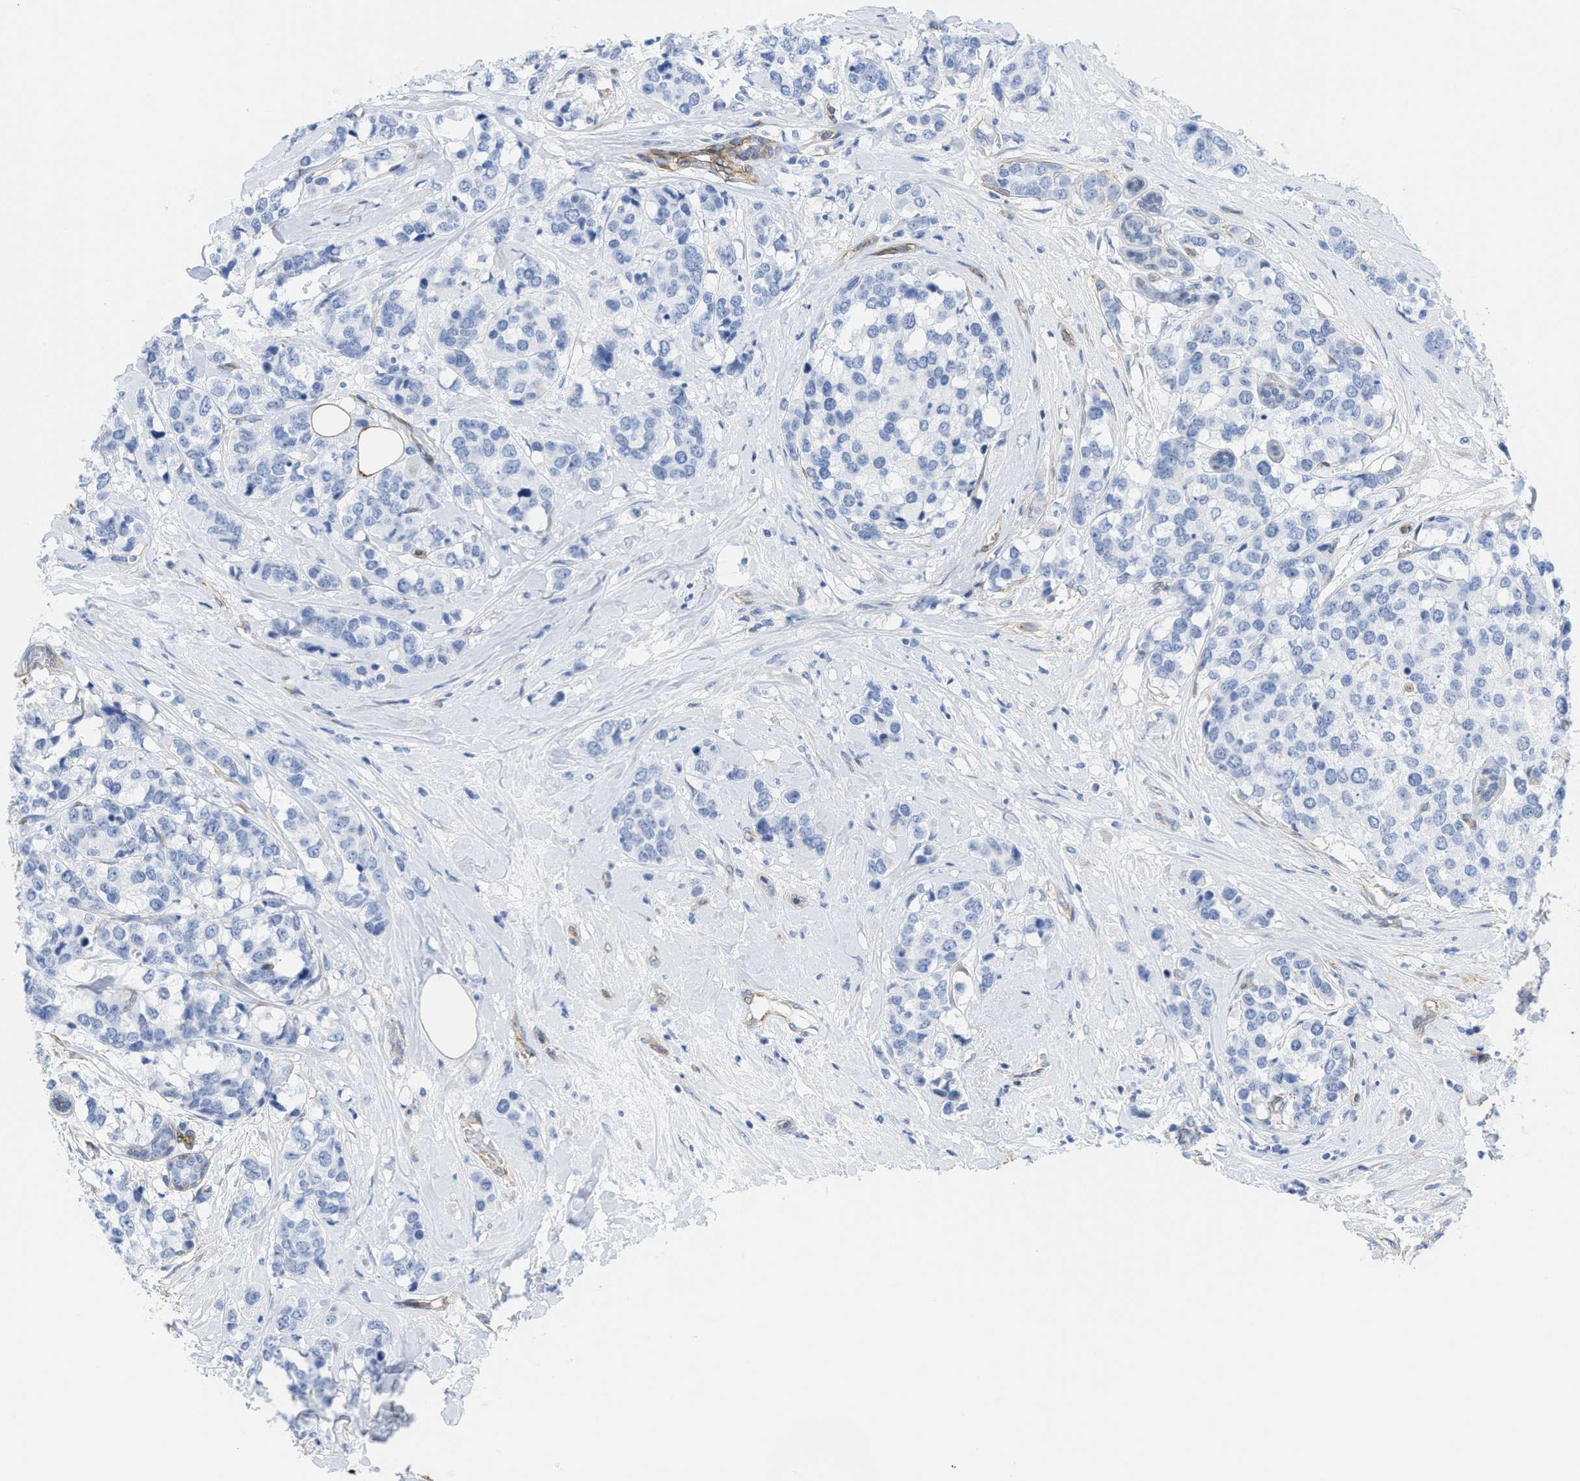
{"staining": {"intensity": "negative", "quantity": "none", "location": "none"}, "tissue": "breast cancer", "cell_type": "Tumor cells", "image_type": "cancer", "snomed": [{"axis": "morphology", "description": "Lobular carcinoma"}, {"axis": "topography", "description": "Breast"}], "caption": "The micrograph exhibits no significant expression in tumor cells of lobular carcinoma (breast).", "gene": "TUB", "patient": {"sex": "female", "age": 59}}